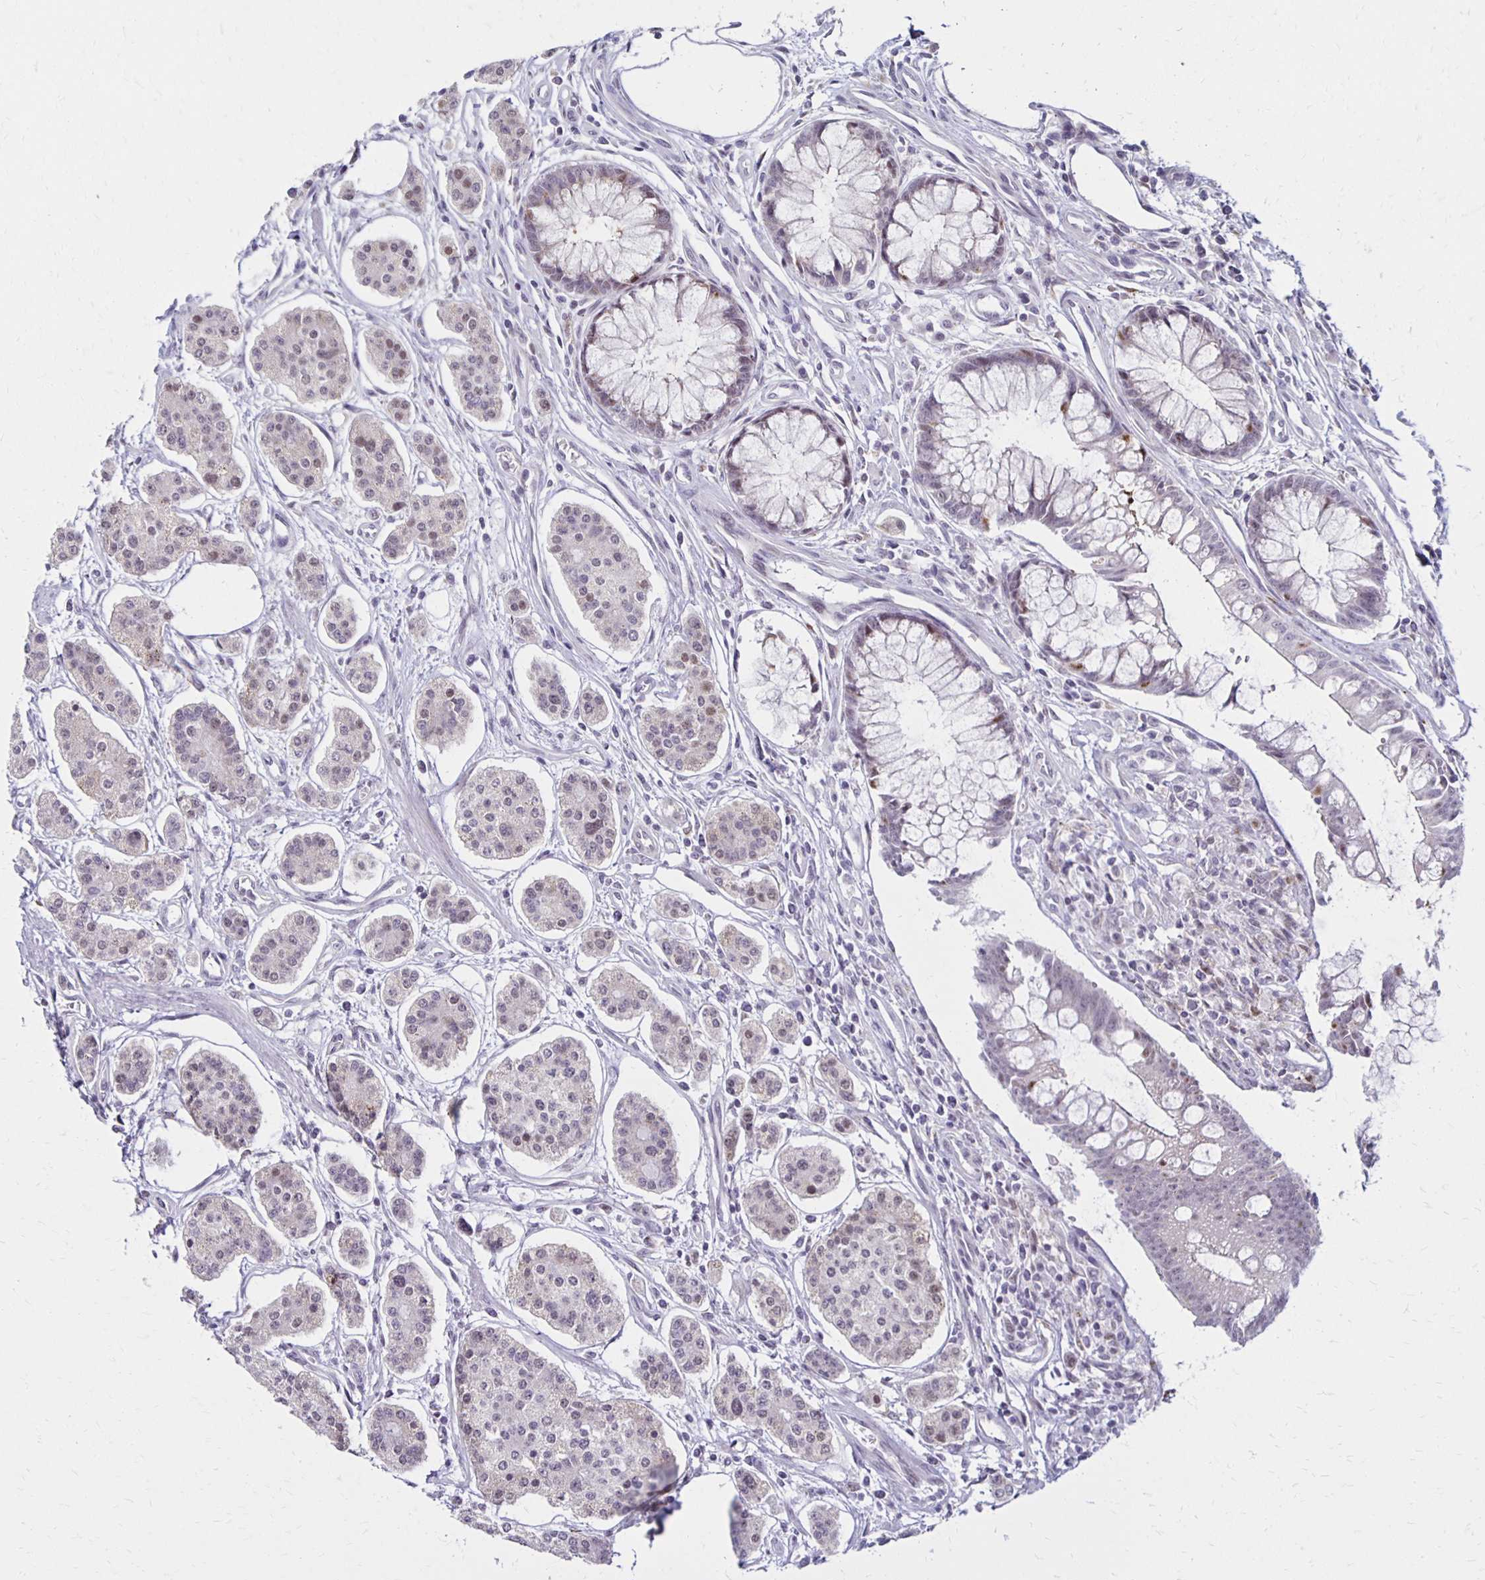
{"staining": {"intensity": "negative", "quantity": "none", "location": "none"}, "tissue": "carcinoid", "cell_type": "Tumor cells", "image_type": "cancer", "snomed": [{"axis": "morphology", "description": "Carcinoid, malignant, NOS"}, {"axis": "topography", "description": "Small intestine"}], "caption": "Tumor cells are negative for protein expression in human carcinoid.", "gene": "DAGLA", "patient": {"sex": "female", "age": 65}}